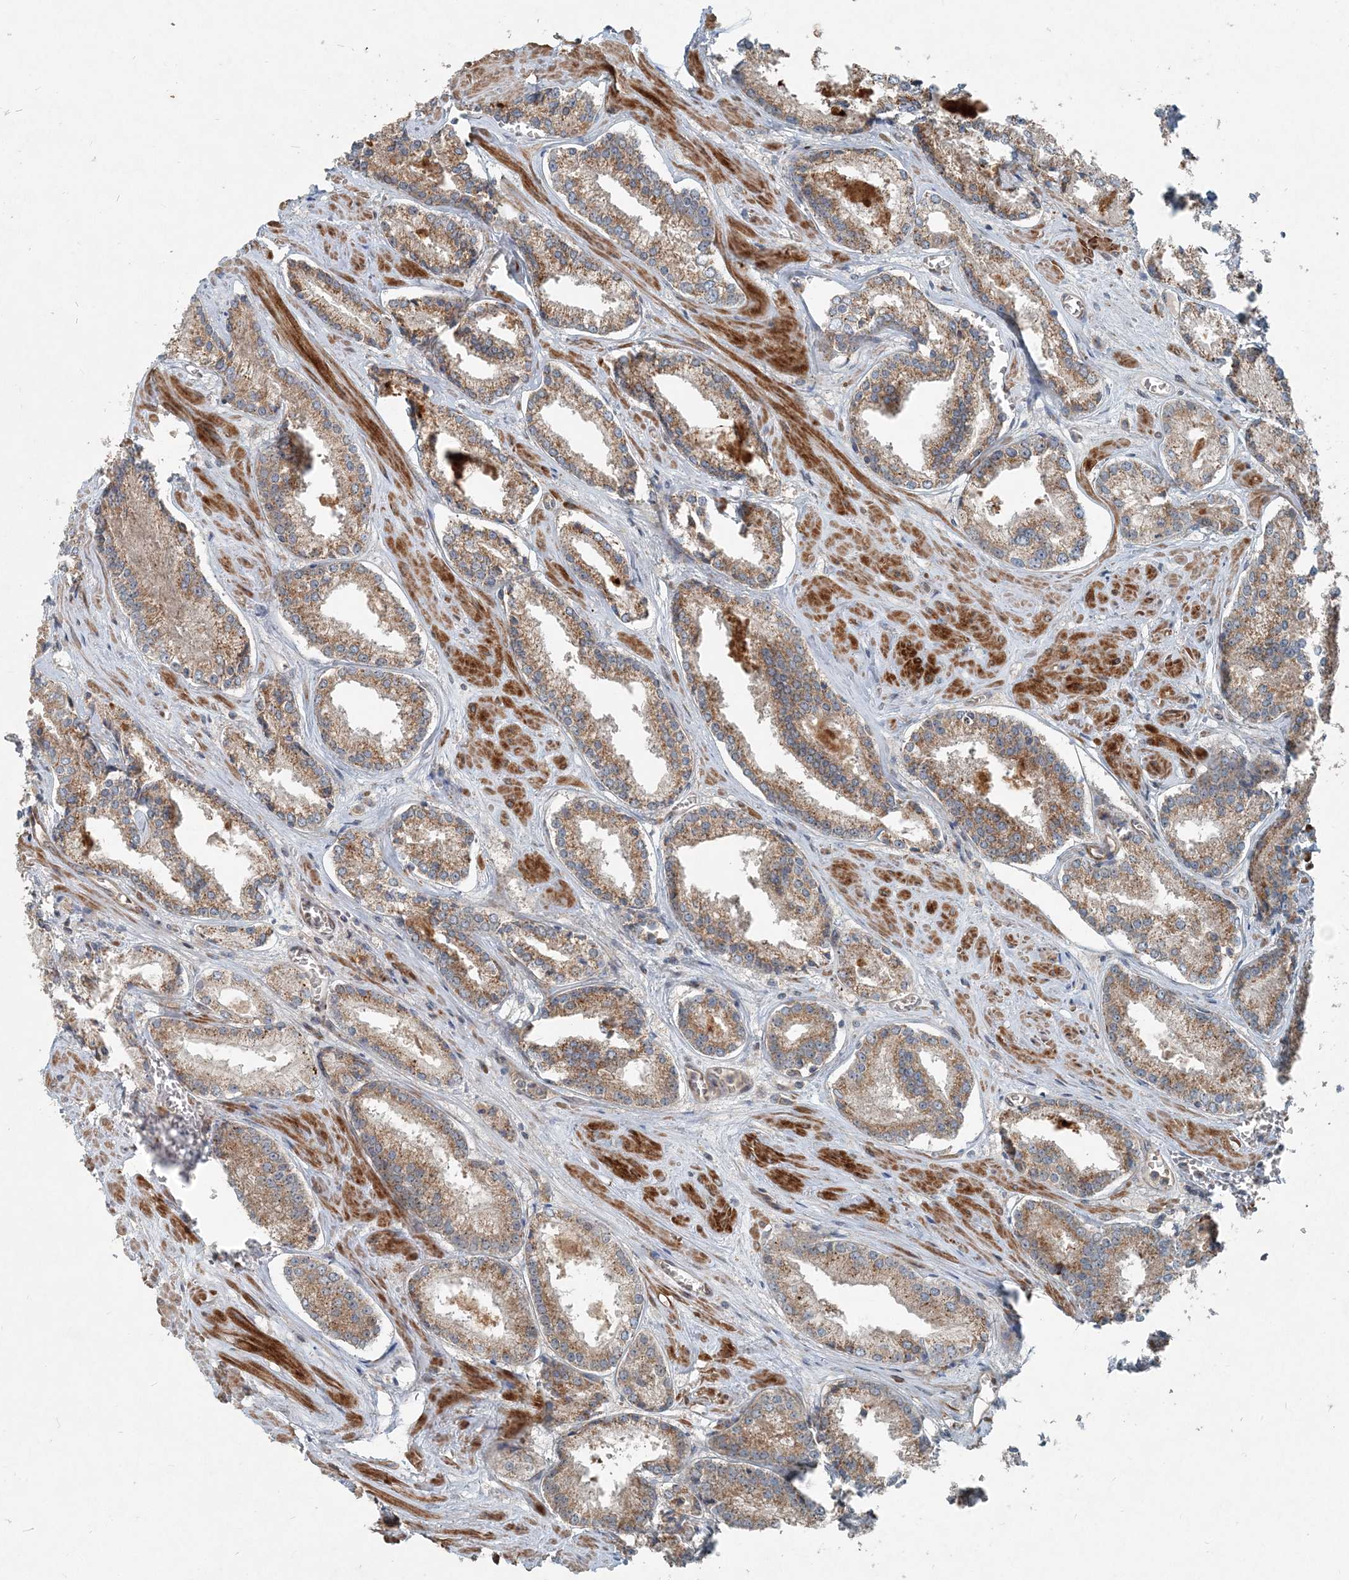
{"staining": {"intensity": "moderate", "quantity": ">75%", "location": "cytoplasmic/membranous"}, "tissue": "prostate cancer", "cell_type": "Tumor cells", "image_type": "cancer", "snomed": [{"axis": "morphology", "description": "Adenocarcinoma, Low grade"}, {"axis": "topography", "description": "Prostate"}], "caption": "Immunohistochemical staining of prostate cancer reveals medium levels of moderate cytoplasmic/membranous protein positivity in approximately >75% of tumor cells. (brown staining indicates protein expression, while blue staining denotes nuclei).", "gene": "INTU", "patient": {"sex": "male", "age": 54}}